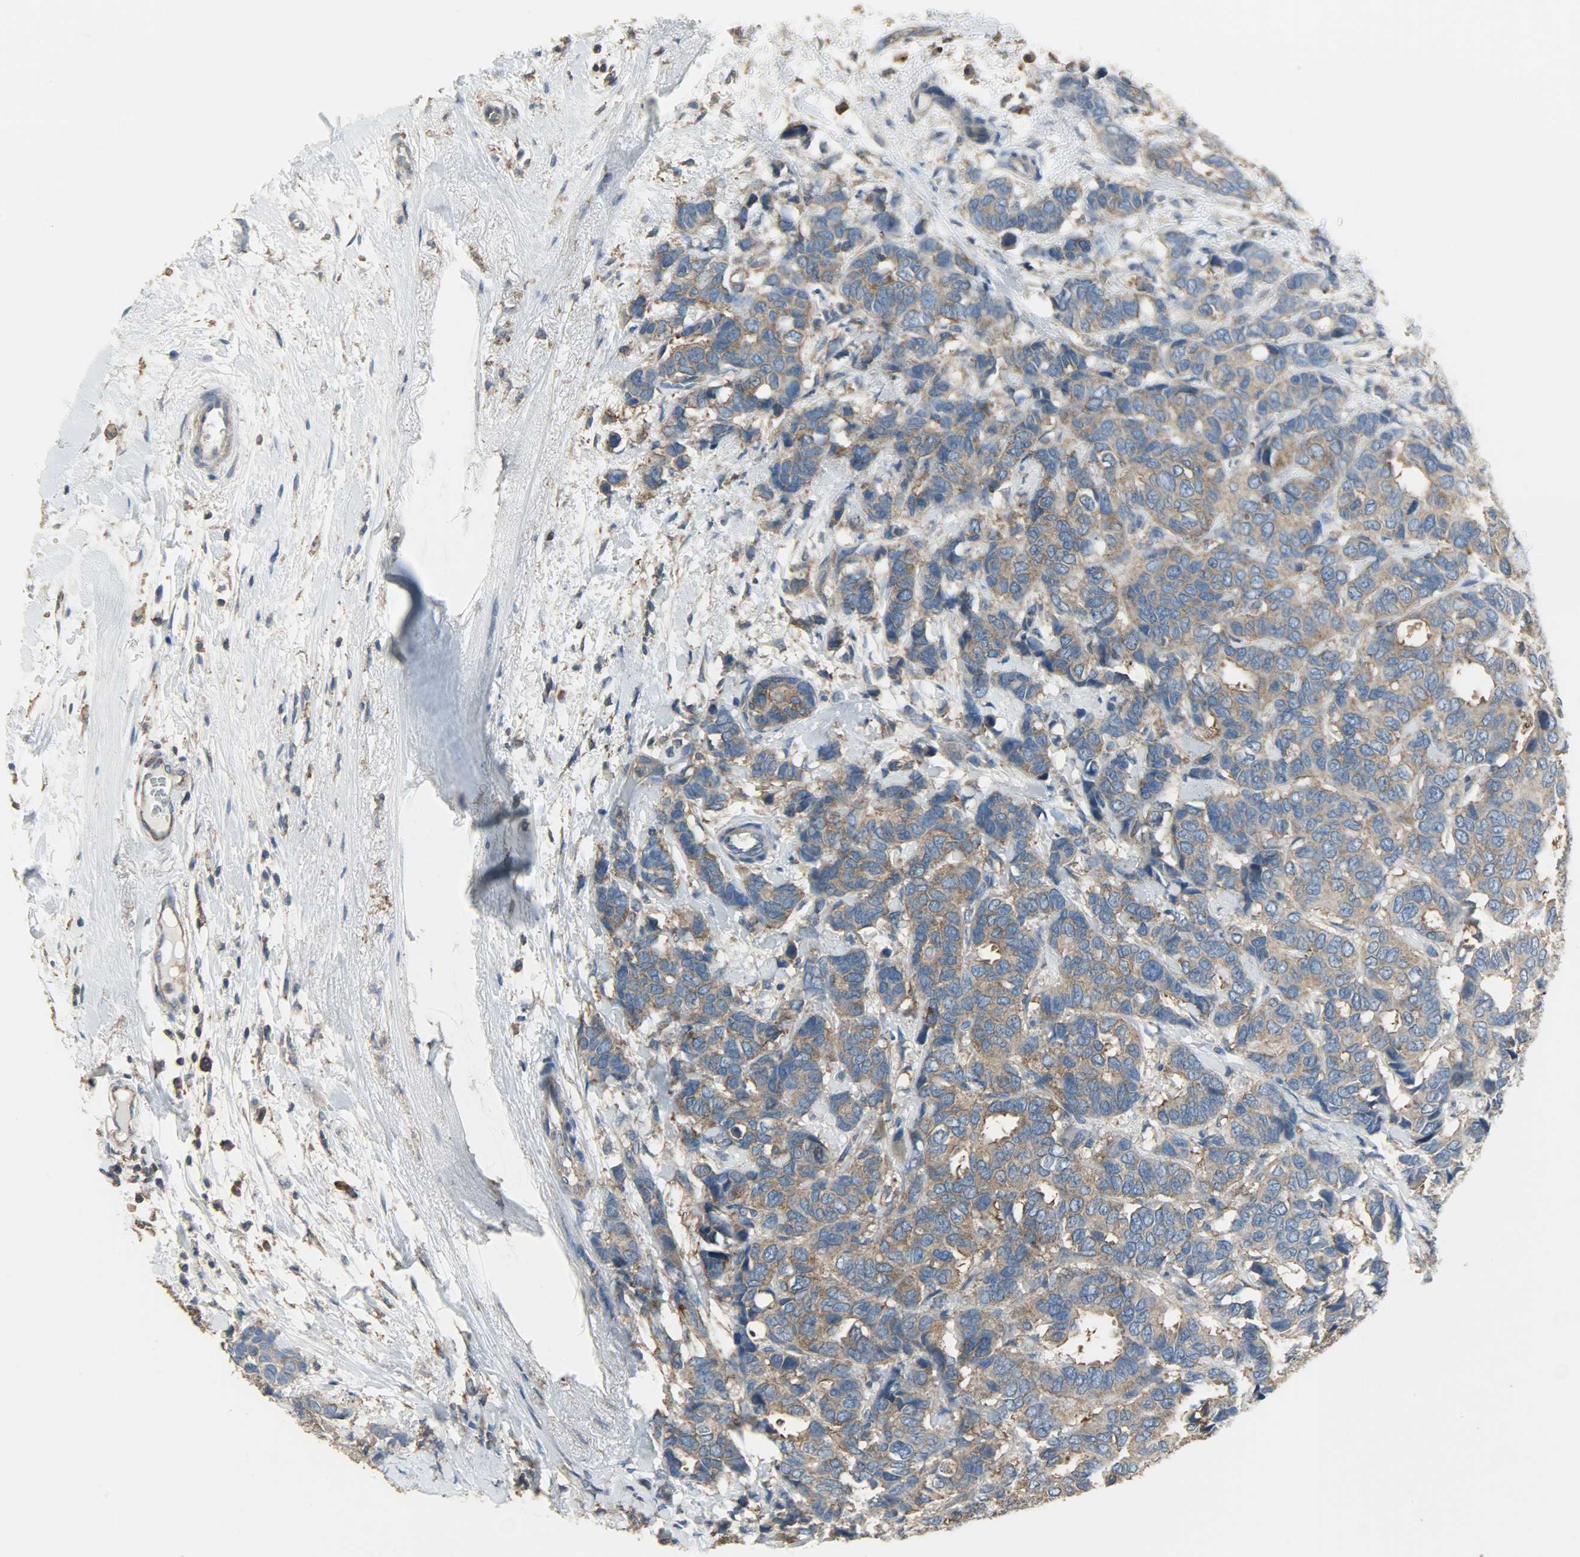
{"staining": {"intensity": "moderate", "quantity": ">75%", "location": "cytoplasmic/membranous"}, "tissue": "breast cancer", "cell_type": "Tumor cells", "image_type": "cancer", "snomed": [{"axis": "morphology", "description": "Duct carcinoma"}, {"axis": "topography", "description": "Breast"}], "caption": "DAB (3,3'-diaminobenzidine) immunohistochemical staining of human breast invasive ductal carcinoma reveals moderate cytoplasmic/membranous protein positivity in about >75% of tumor cells.", "gene": "DNAJA4", "patient": {"sex": "female", "age": 87}}